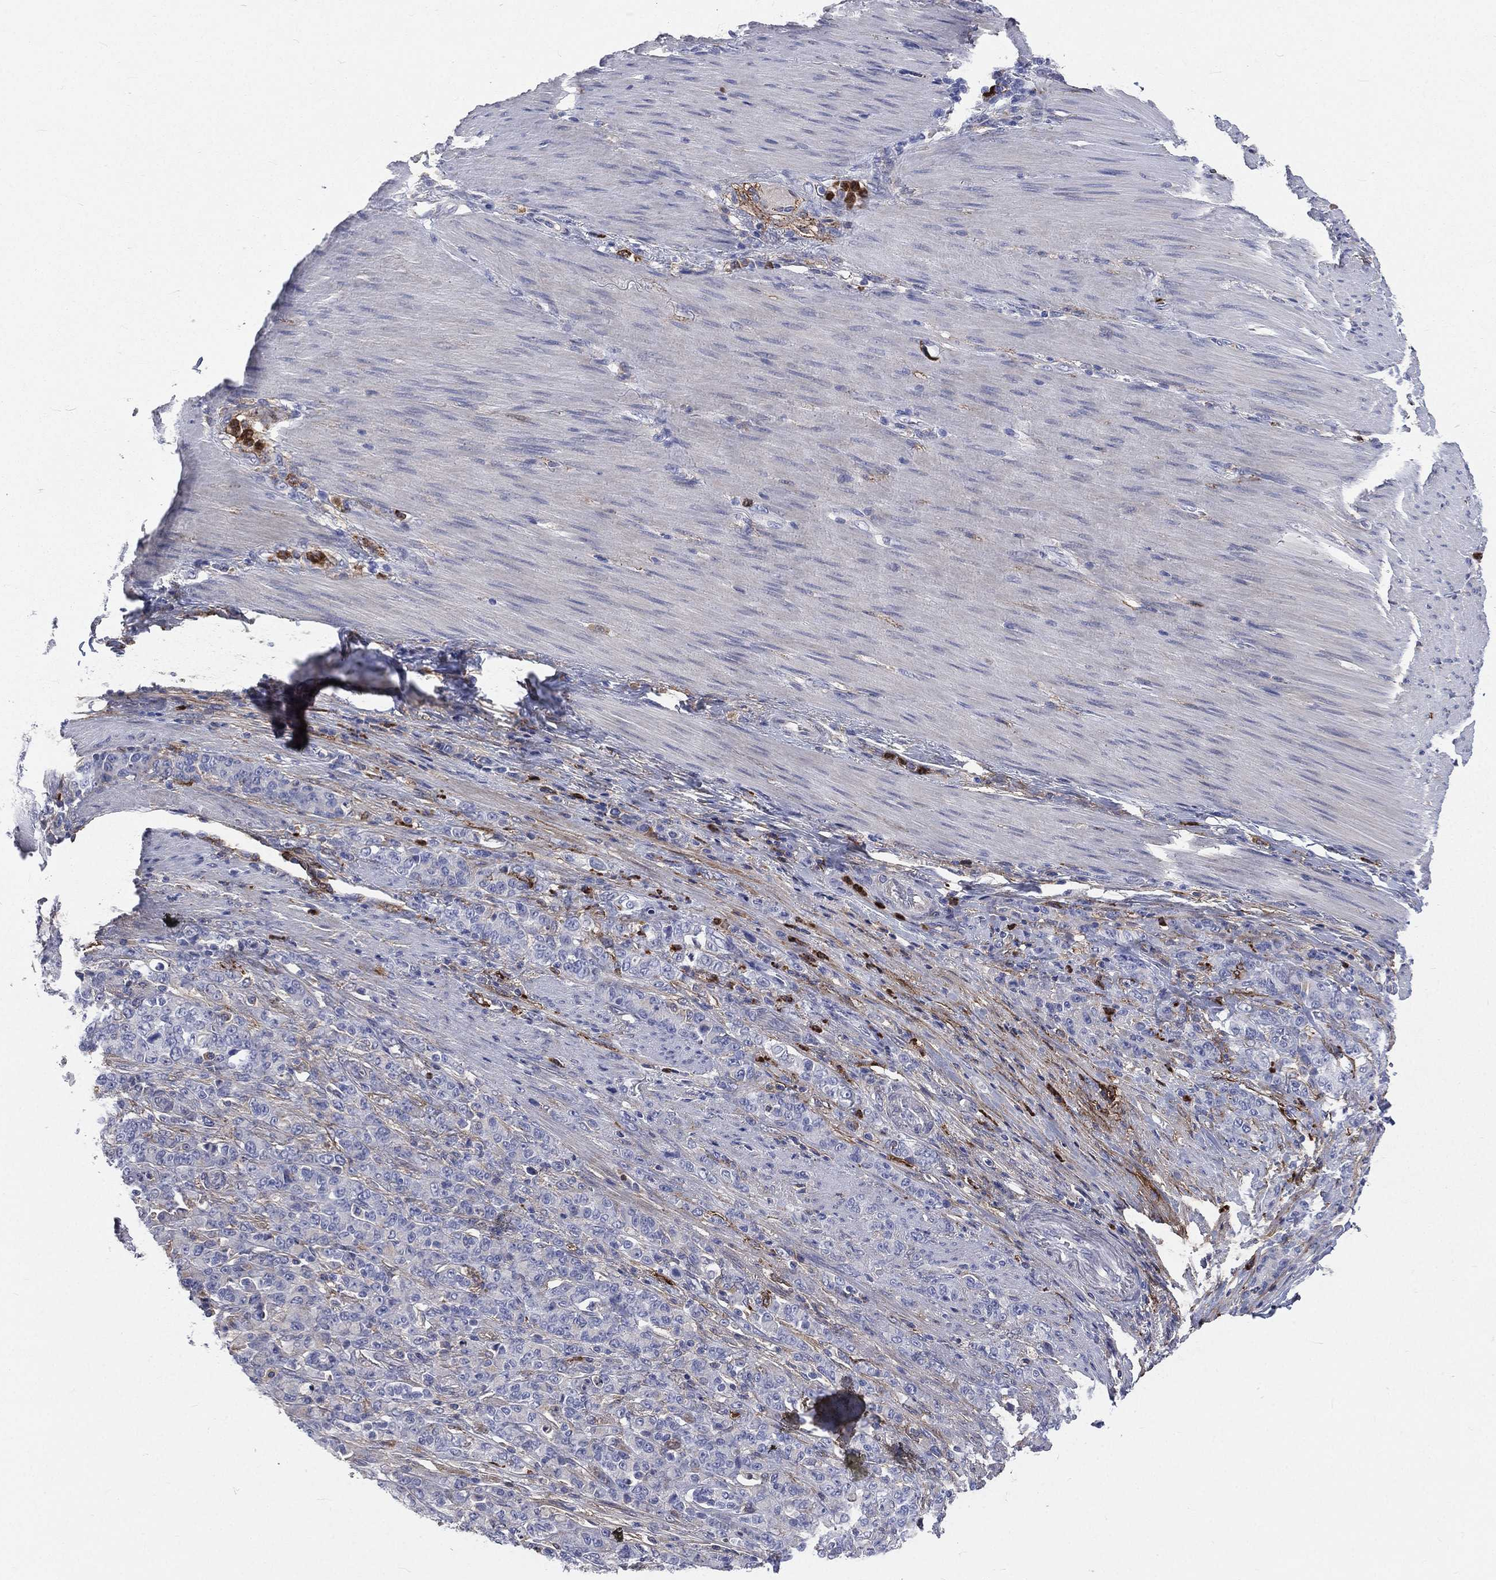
{"staining": {"intensity": "negative", "quantity": "none", "location": "none"}, "tissue": "stomach cancer", "cell_type": "Tumor cells", "image_type": "cancer", "snomed": [{"axis": "morphology", "description": "Normal tissue, NOS"}, {"axis": "morphology", "description": "Adenocarcinoma, NOS"}, {"axis": "topography", "description": "Stomach"}], "caption": "Image shows no significant protein expression in tumor cells of stomach cancer. The staining is performed using DAB brown chromogen with nuclei counter-stained in using hematoxylin.", "gene": "BASP1", "patient": {"sex": "female", "age": 79}}